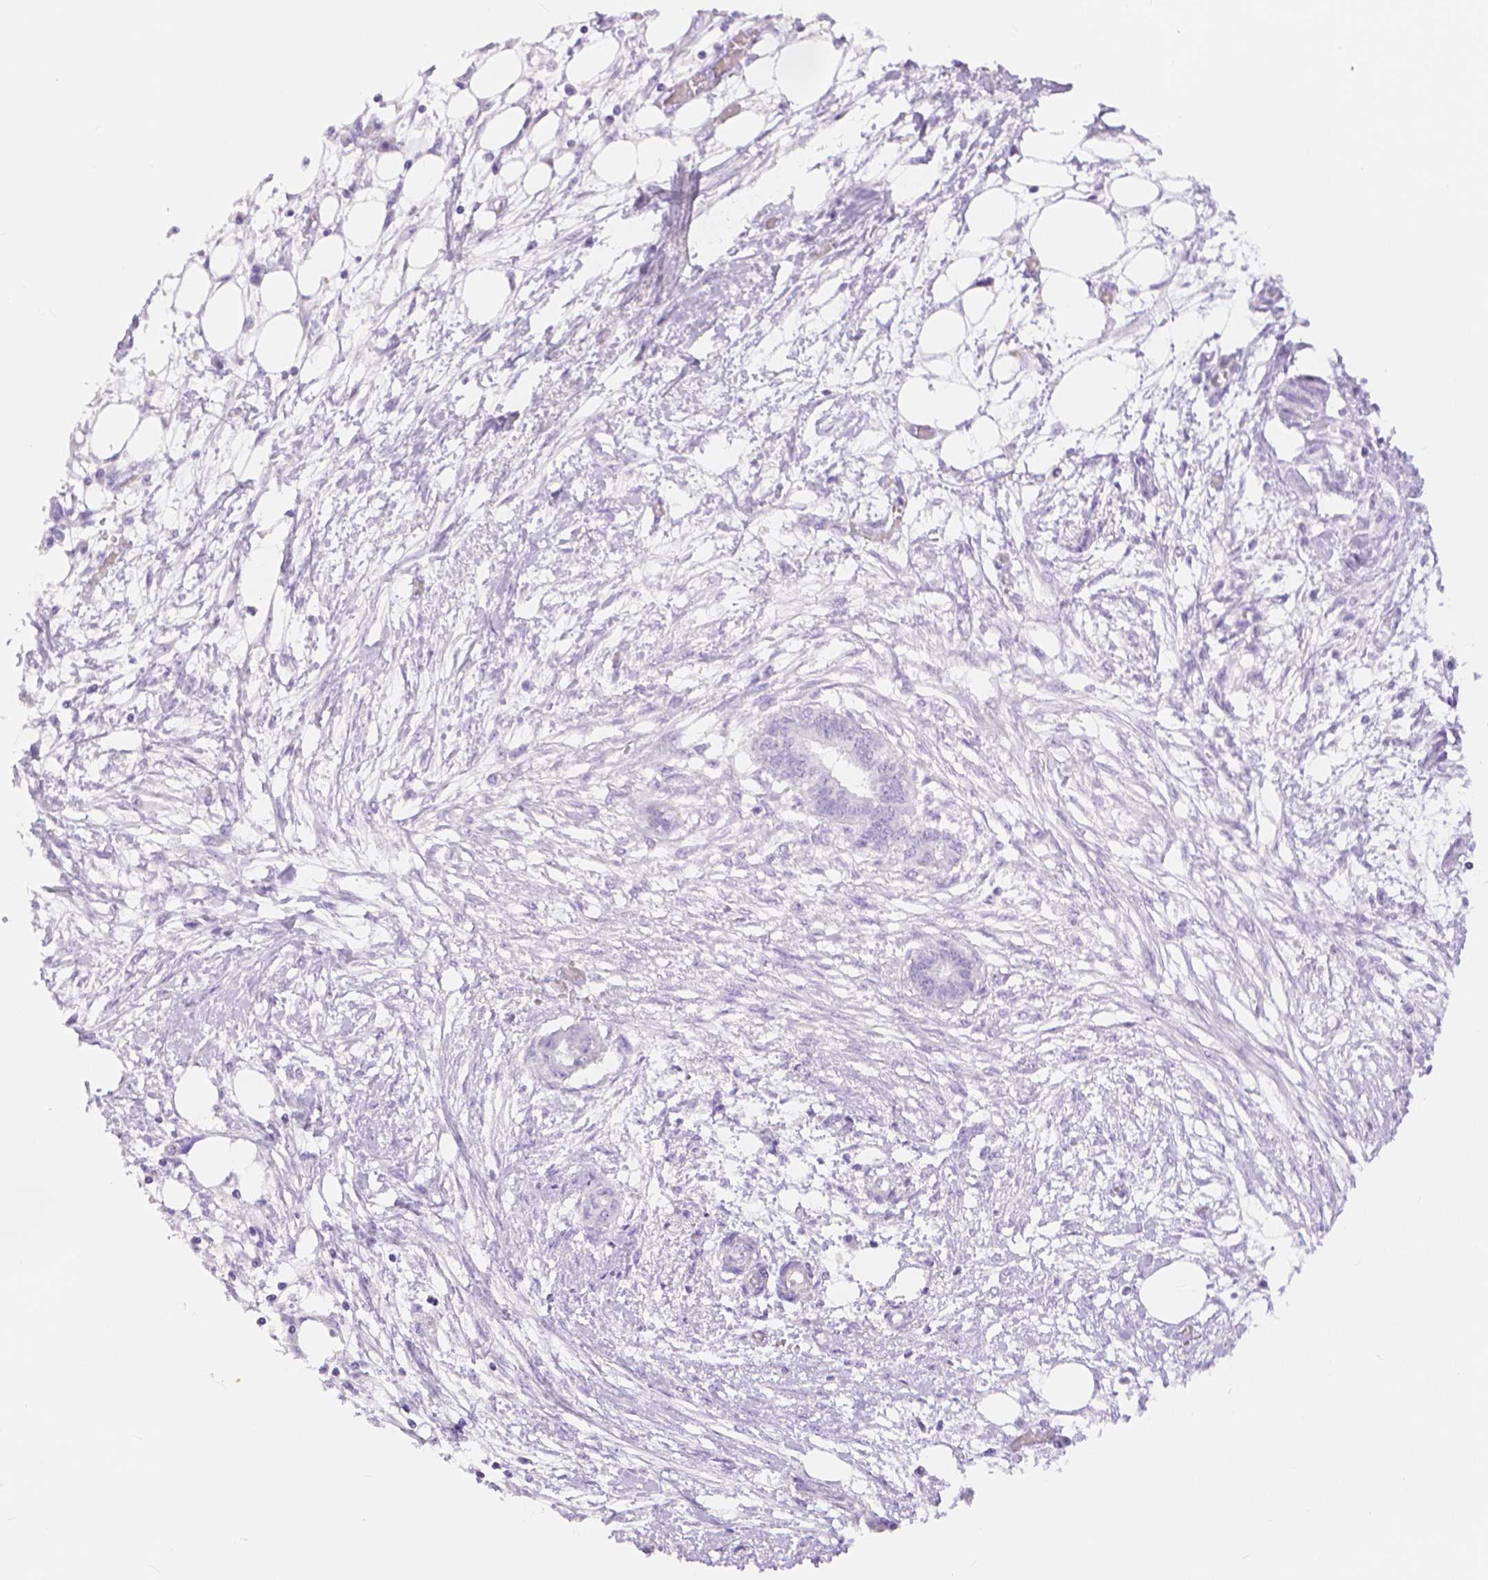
{"staining": {"intensity": "negative", "quantity": "none", "location": "none"}, "tissue": "endometrial cancer", "cell_type": "Tumor cells", "image_type": "cancer", "snomed": [{"axis": "morphology", "description": "Adenocarcinoma, NOS"}, {"axis": "morphology", "description": "Adenocarcinoma, metastatic, NOS"}, {"axis": "topography", "description": "Adipose tissue"}, {"axis": "topography", "description": "Endometrium"}], "caption": "IHC of endometrial cancer (metastatic adenocarcinoma) shows no positivity in tumor cells.", "gene": "SLC27A5", "patient": {"sex": "female", "age": 67}}